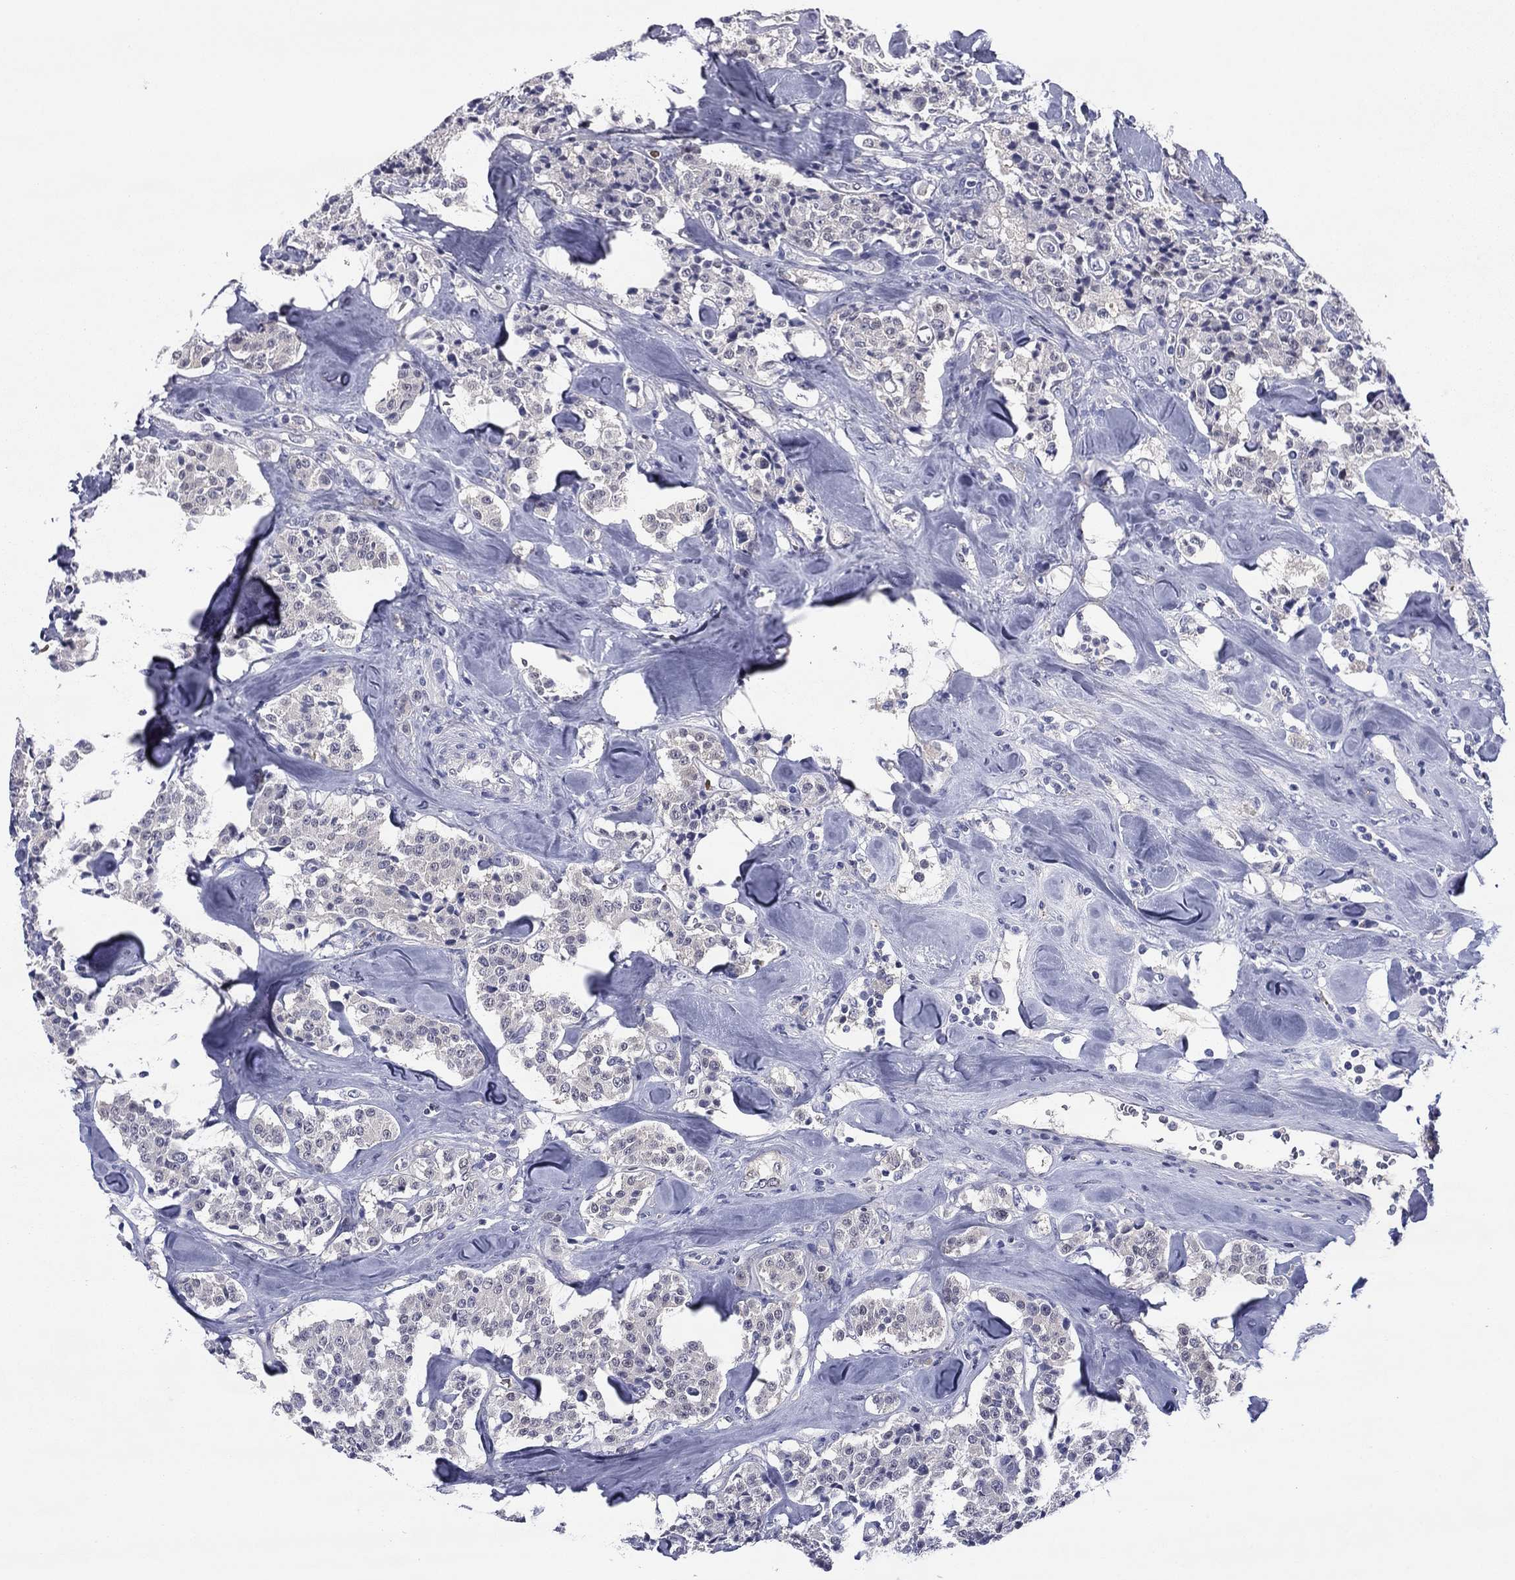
{"staining": {"intensity": "negative", "quantity": "none", "location": "none"}, "tissue": "carcinoid", "cell_type": "Tumor cells", "image_type": "cancer", "snomed": [{"axis": "morphology", "description": "Carcinoid, malignant, NOS"}, {"axis": "topography", "description": "Pancreas"}], "caption": "A high-resolution micrograph shows immunohistochemistry (IHC) staining of carcinoid (malignant), which shows no significant expression in tumor cells.", "gene": "REXO5", "patient": {"sex": "male", "age": 41}}